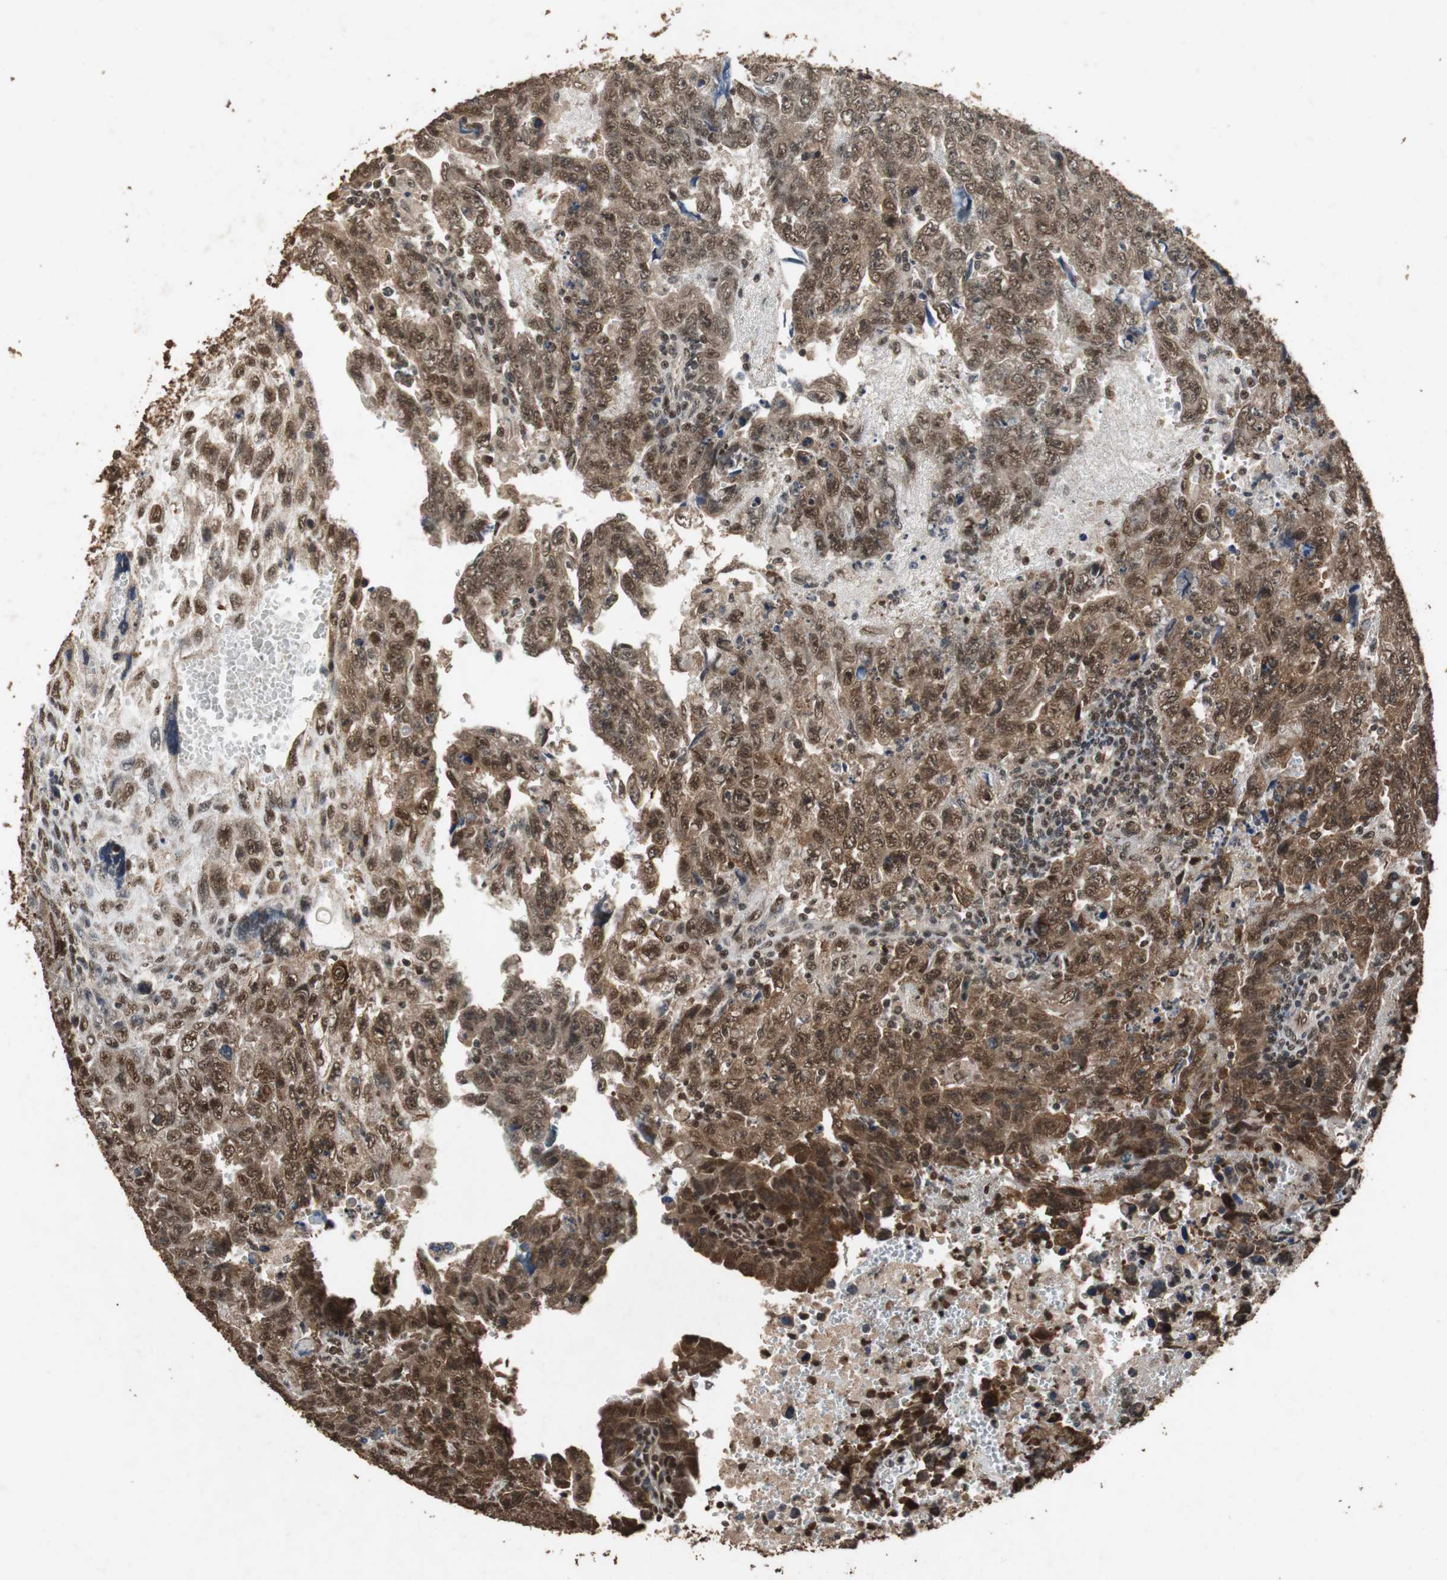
{"staining": {"intensity": "strong", "quantity": ">75%", "location": "cytoplasmic/membranous,nuclear"}, "tissue": "testis cancer", "cell_type": "Tumor cells", "image_type": "cancer", "snomed": [{"axis": "morphology", "description": "Carcinoma, Embryonal, NOS"}, {"axis": "topography", "description": "Testis"}], "caption": "There is high levels of strong cytoplasmic/membranous and nuclear staining in tumor cells of testis embryonal carcinoma, as demonstrated by immunohistochemical staining (brown color).", "gene": "ZNF18", "patient": {"sex": "male", "age": 28}}